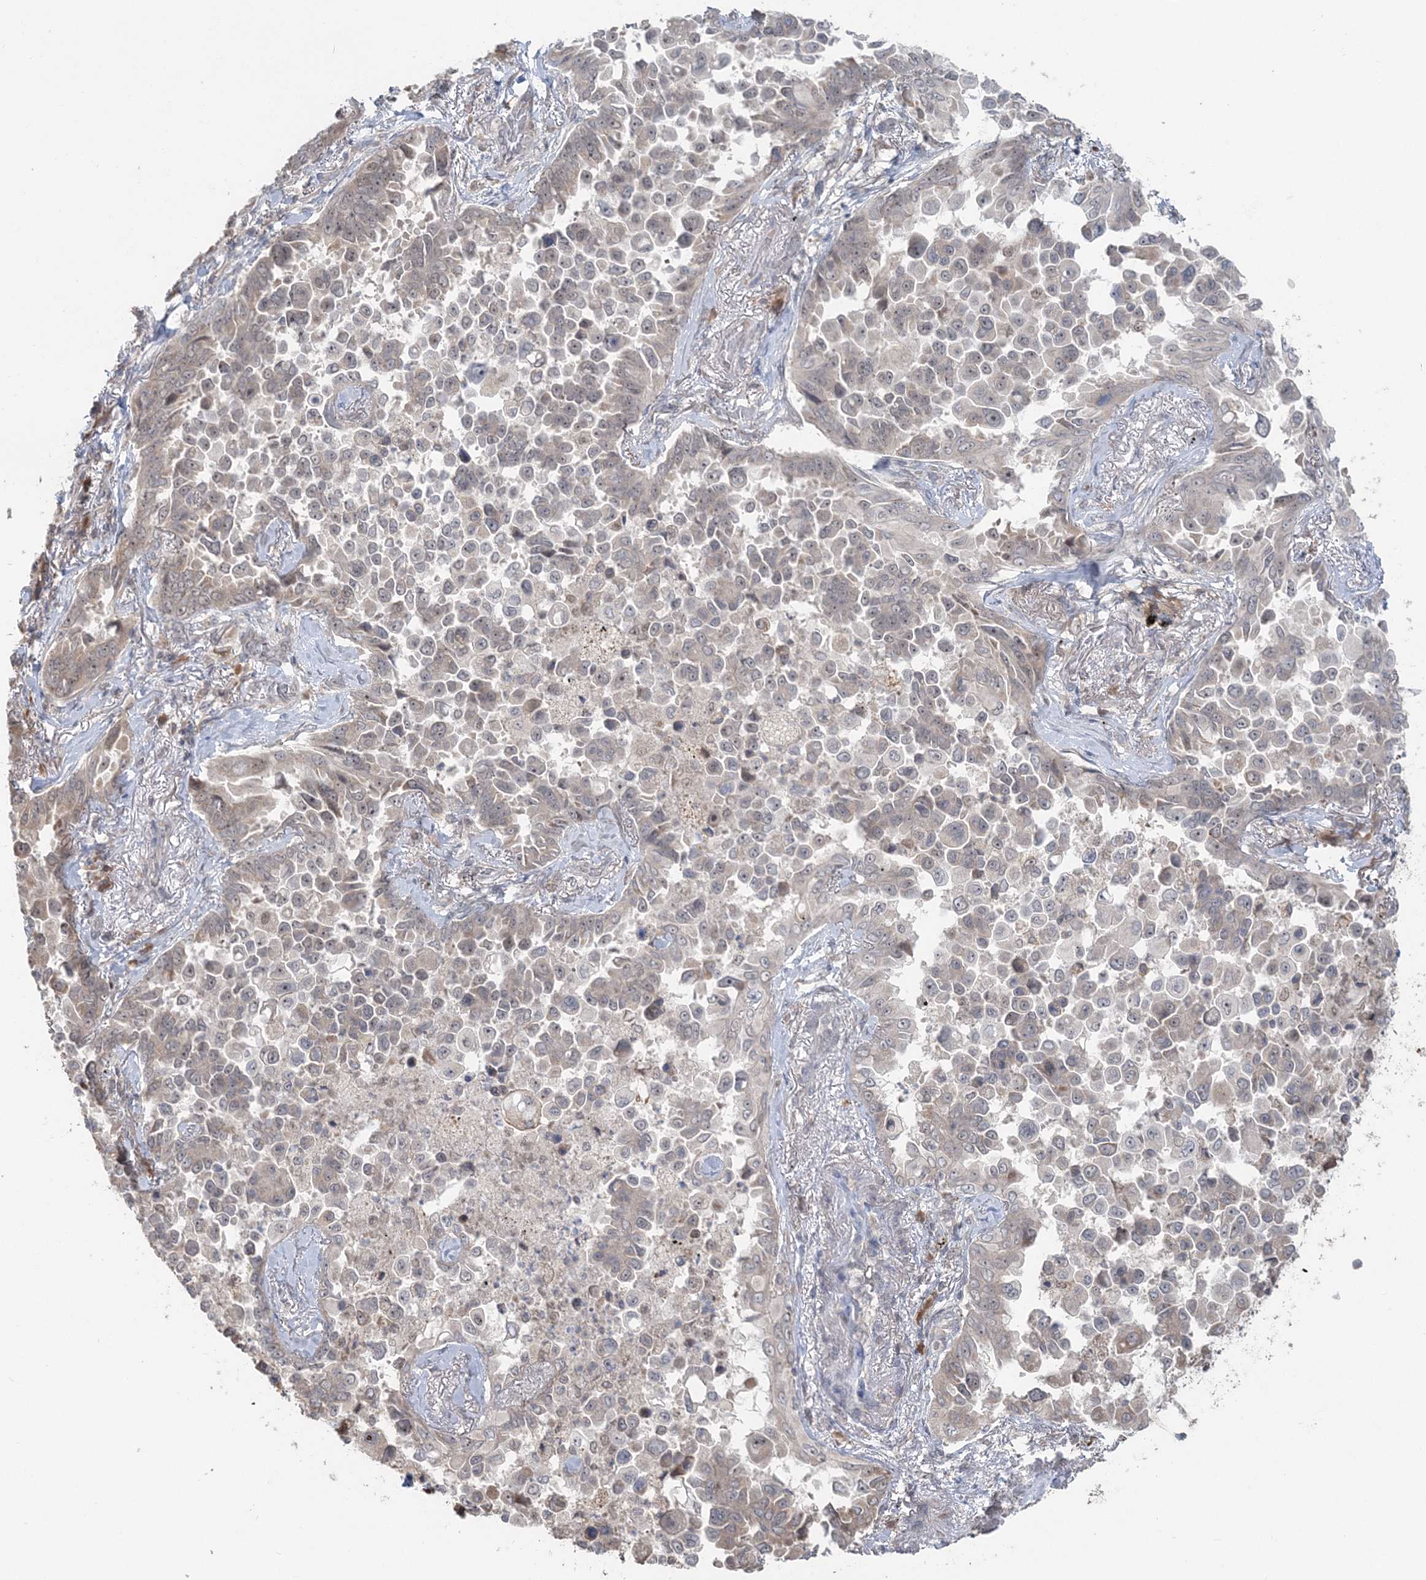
{"staining": {"intensity": "weak", "quantity": "<25%", "location": "cytoplasmic/membranous"}, "tissue": "lung cancer", "cell_type": "Tumor cells", "image_type": "cancer", "snomed": [{"axis": "morphology", "description": "Adenocarcinoma, NOS"}, {"axis": "topography", "description": "Lung"}], "caption": "Immunohistochemical staining of lung cancer demonstrates no significant staining in tumor cells.", "gene": "SLU7", "patient": {"sex": "female", "age": 67}}